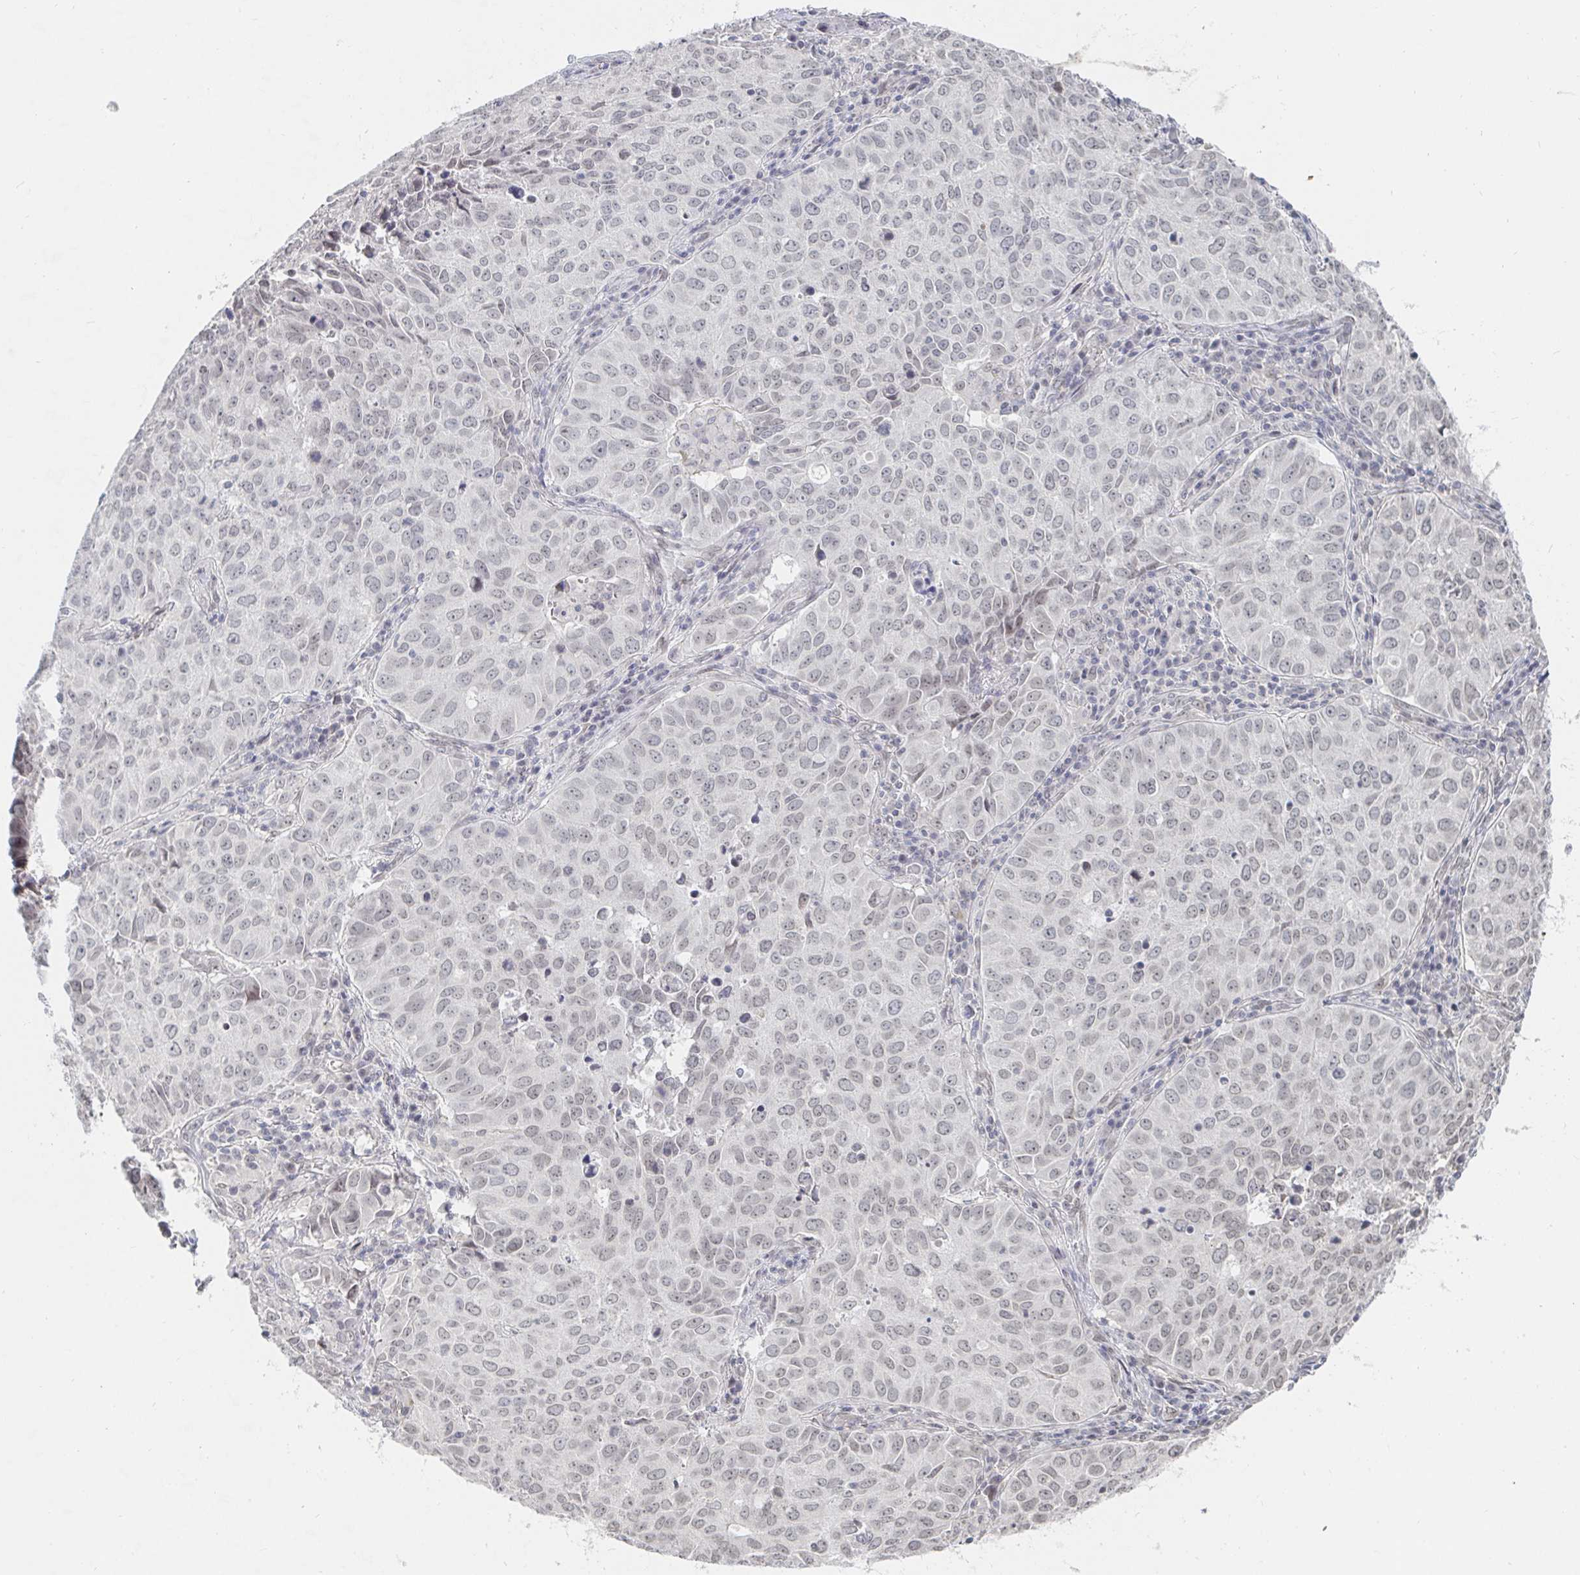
{"staining": {"intensity": "weak", "quantity": "<25%", "location": "nuclear"}, "tissue": "lung cancer", "cell_type": "Tumor cells", "image_type": "cancer", "snomed": [{"axis": "morphology", "description": "Adenocarcinoma, NOS"}, {"axis": "topography", "description": "Lung"}], "caption": "Immunohistochemical staining of lung adenocarcinoma displays no significant positivity in tumor cells.", "gene": "CHD2", "patient": {"sex": "female", "age": 50}}